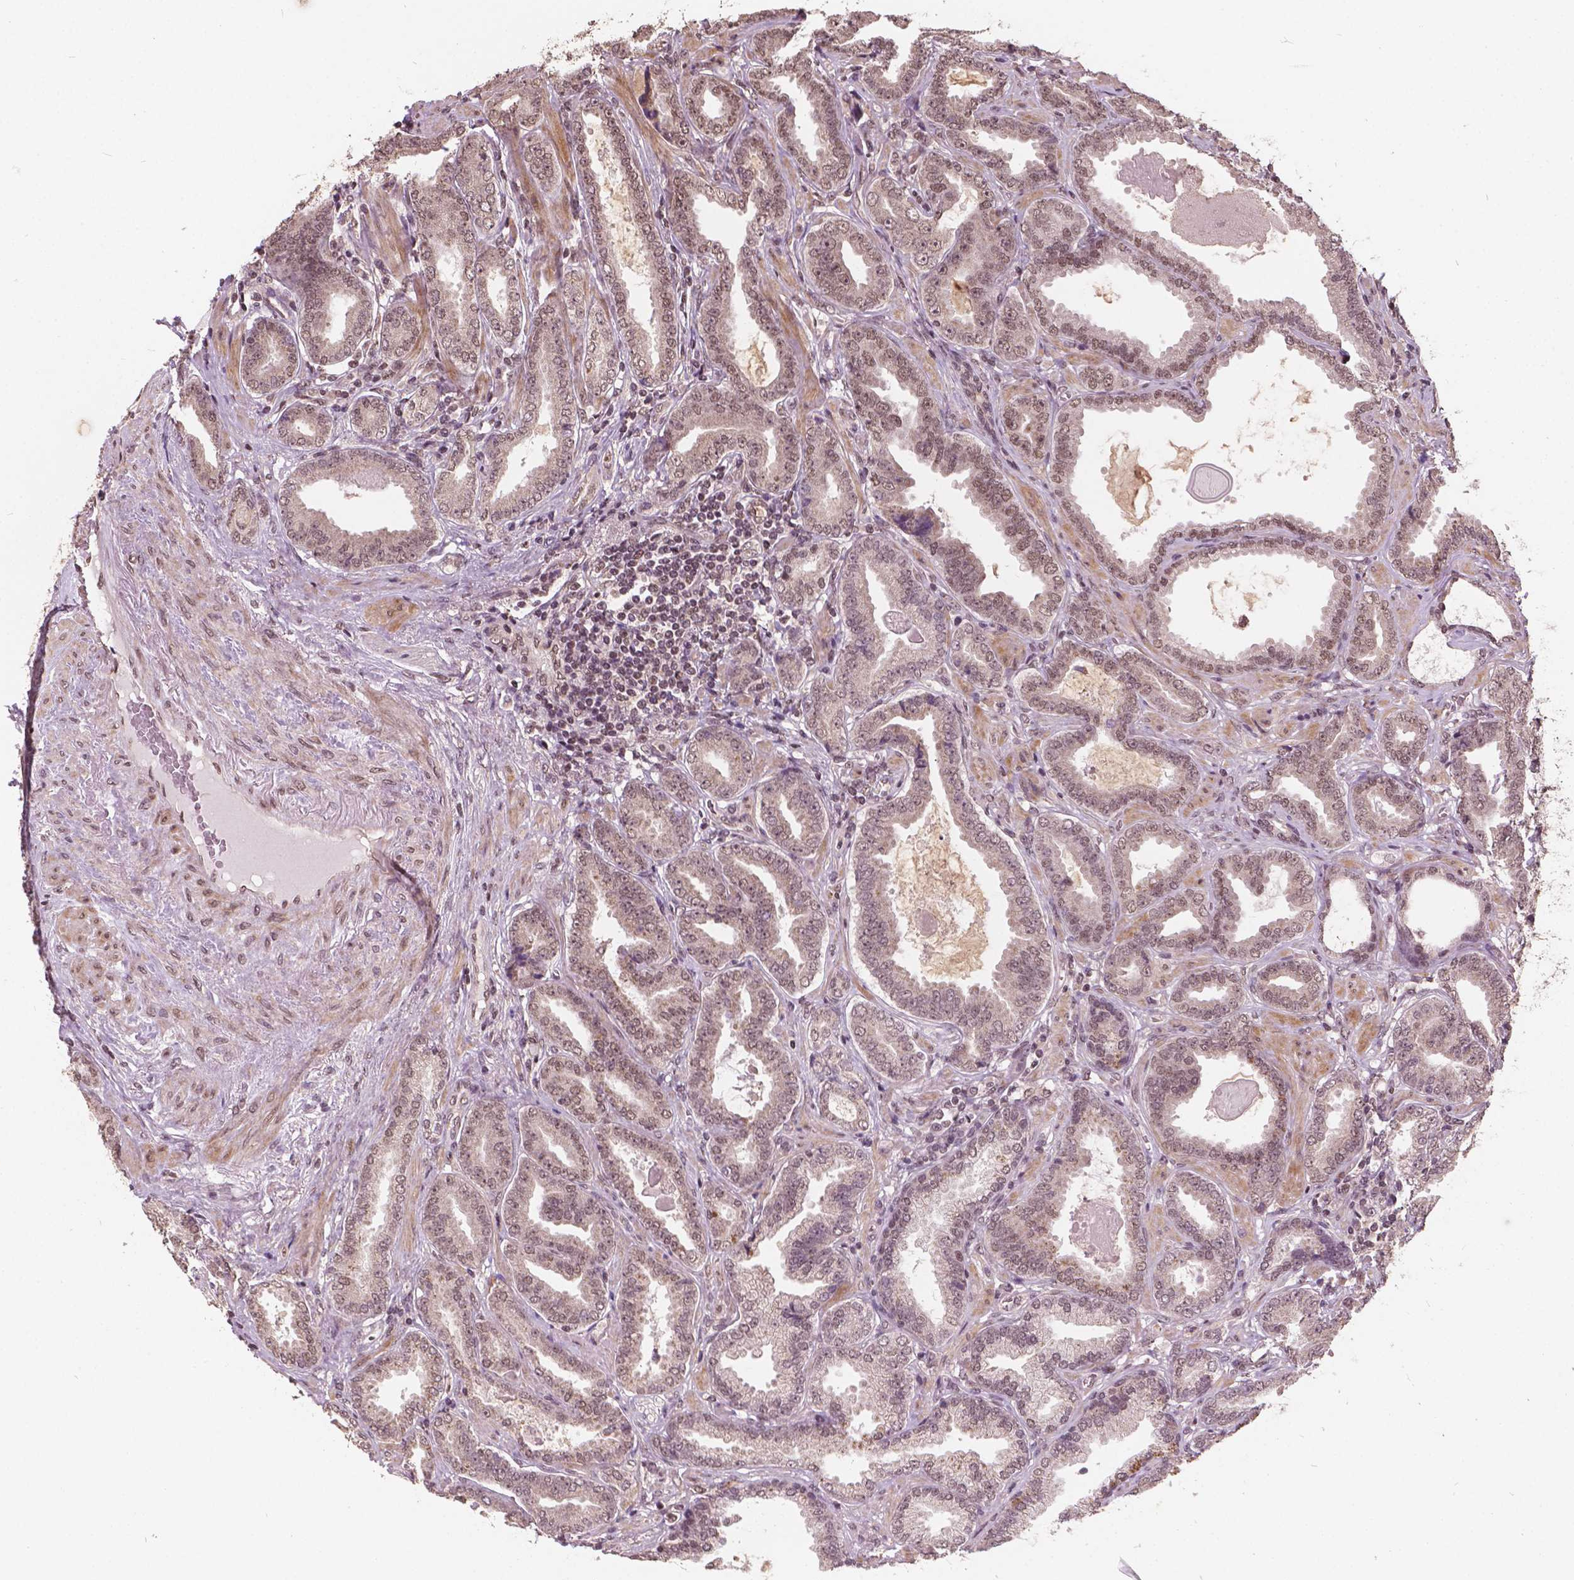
{"staining": {"intensity": "weak", "quantity": ">75%", "location": "cytoplasmic/membranous,nuclear"}, "tissue": "prostate cancer", "cell_type": "Tumor cells", "image_type": "cancer", "snomed": [{"axis": "morphology", "description": "Adenocarcinoma, NOS"}, {"axis": "topography", "description": "Prostate"}], "caption": "An immunohistochemistry (IHC) photomicrograph of tumor tissue is shown. Protein staining in brown highlights weak cytoplasmic/membranous and nuclear positivity in prostate cancer (adenocarcinoma) within tumor cells.", "gene": "GPS2", "patient": {"sex": "male", "age": 64}}